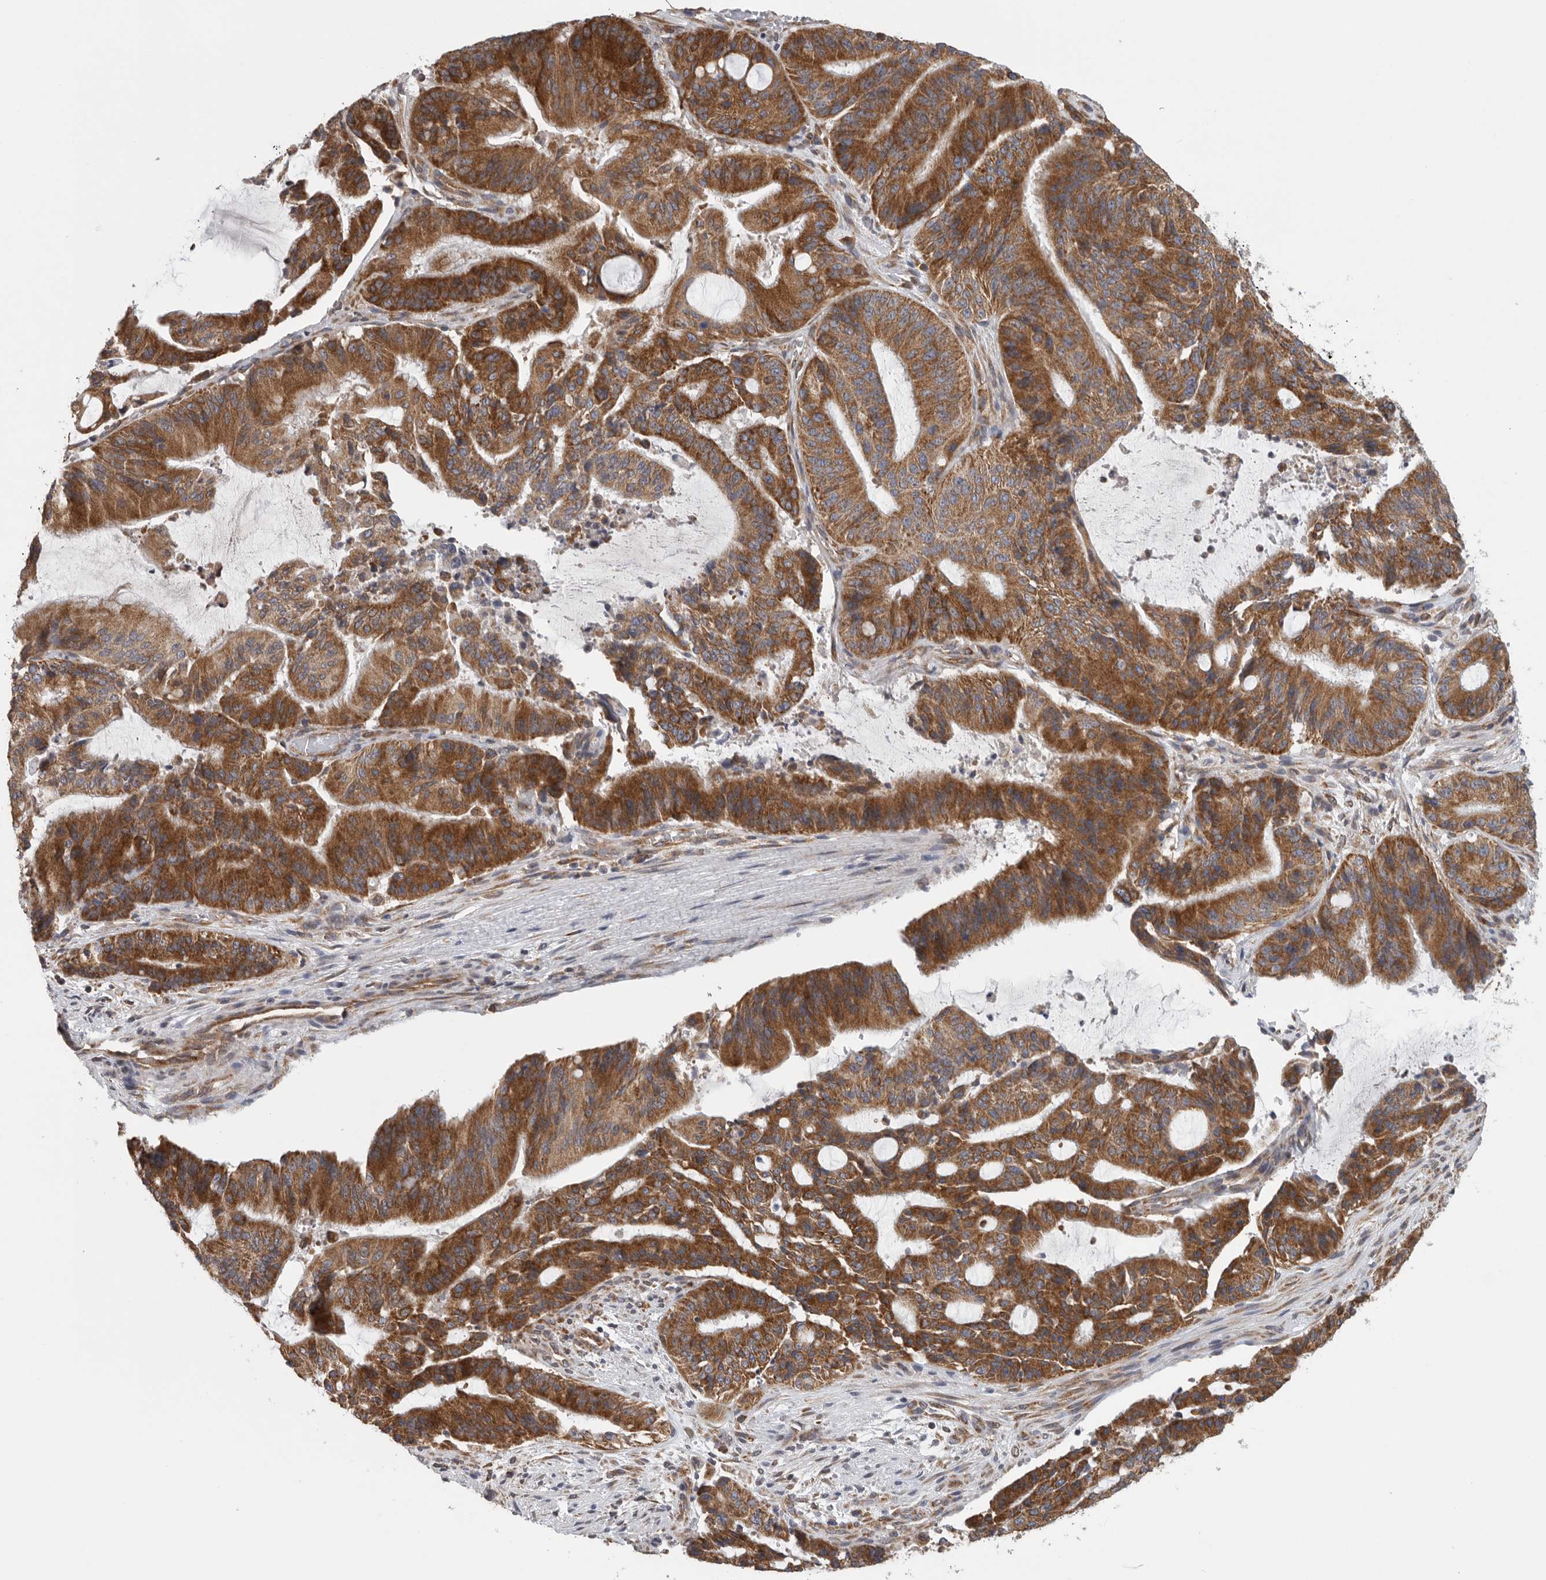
{"staining": {"intensity": "strong", "quantity": ">75%", "location": "cytoplasmic/membranous"}, "tissue": "liver cancer", "cell_type": "Tumor cells", "image_type": "cancer", "snomed": [{"axis": "morphology", "description": "Normal tissue, NOS"}, {"axis": "morphology", "description": "Cholangiocarcinoma"}, {"axis": "topography", "description": "Liver"}, {"axis": "topography", "description": "Peripheral nerve tissue"}], "caption": "The image displays immunohistochemical staining of liver cancer. There is strong cytoplasmic/membranous expression is appreciated in about >75% of tumor cells.", "gene": "FKBP8", "patient": {"sex": "female", "age": 73}}